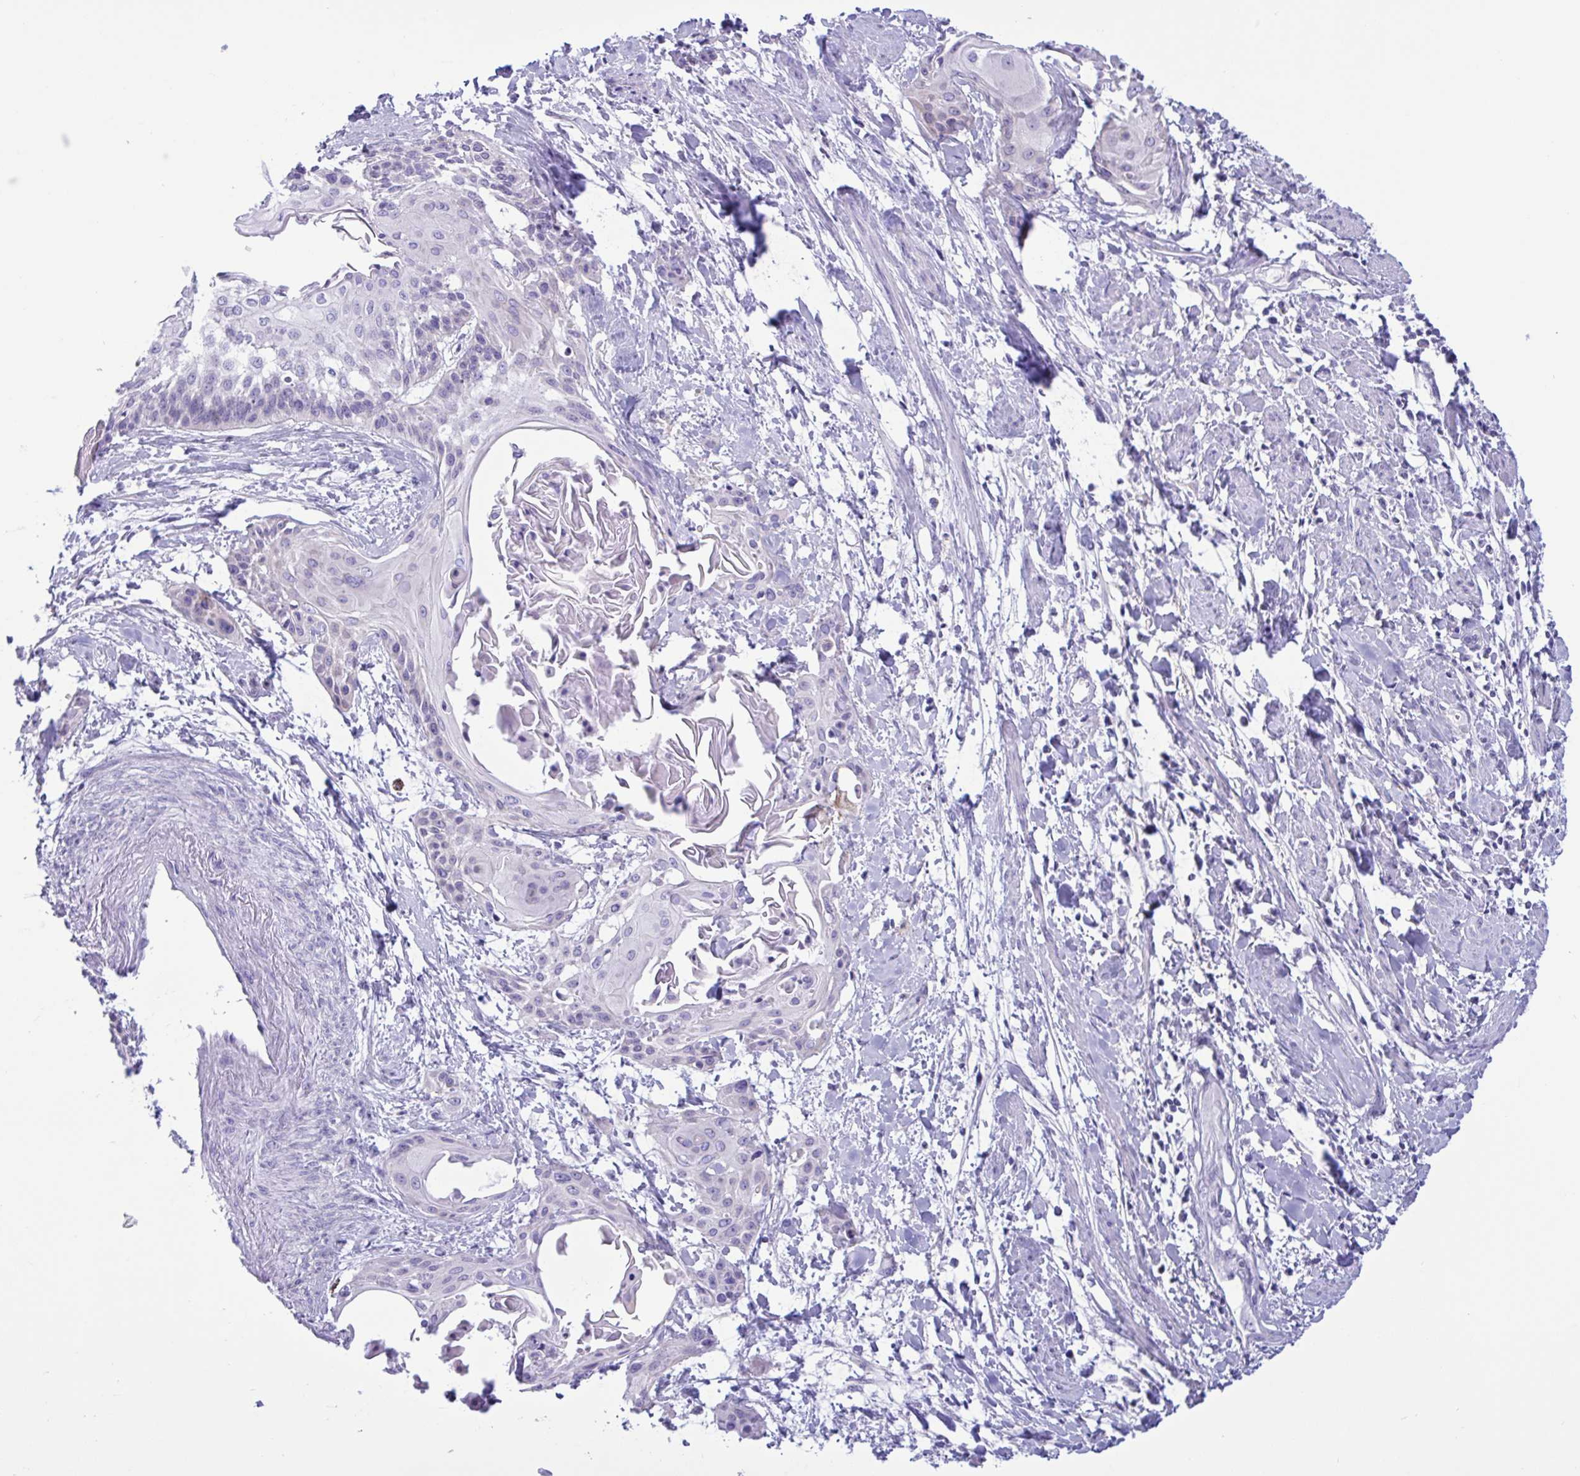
{"staining": {"intensity": "negative", "quantity": "none", "location": "none"}, "tissue": "cervical cancer", "cell_type": "Tumor cells", "image_type": "cancer", "snomed": [{"axis": "morphology", "description": "Squamous cell carcinoma, NOS"}, {"axis": "topography", "description": "Cervix"}], "caption": "This image is of cervical squamous cell carcinoma stained with immunohistochemistry (IHC) to label a protein in brown with the nuclei are counter-stained blue. There is no staining in tumor cells.", "gene": "SREBF1", "patient": {"sex": "female", "age": 57}}